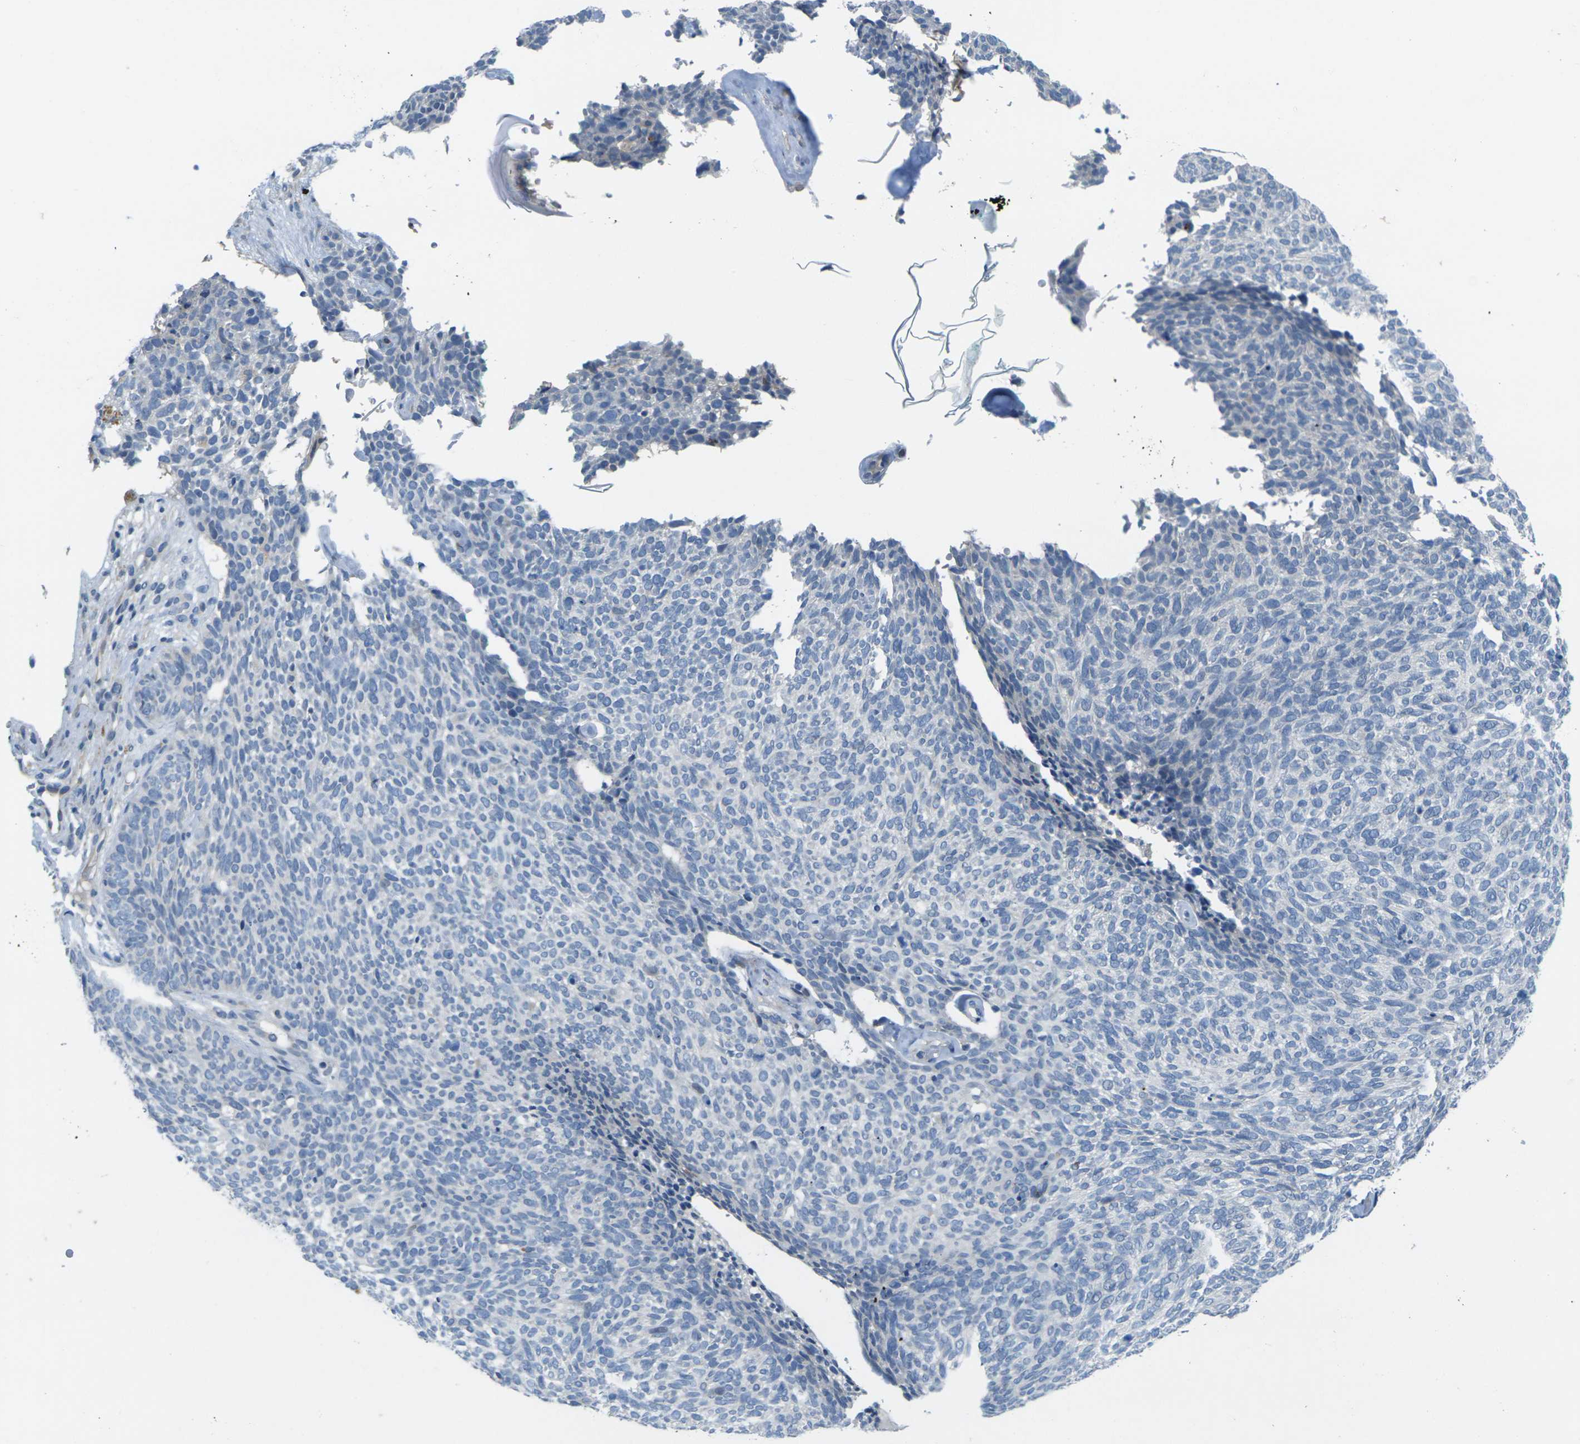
{"staining": {"intensity": "negative", "quantity": "none", "location": "none"}, "tissue": "skin cancer", "cell_type": "Tumor cells", "image_type": "cancer", "snomed": [{"axis": "morphology", "description": "Basal cell carcinoma"}, {"axis": "topography", "description": "Skin"}], "caption": "Basal cell carcinoma (skin) was stained to show a protein in brown. There is no significant positivity in tumor cells.", "gene": "CYP2C8", "patient": {"sex": "female", "age": 84}}